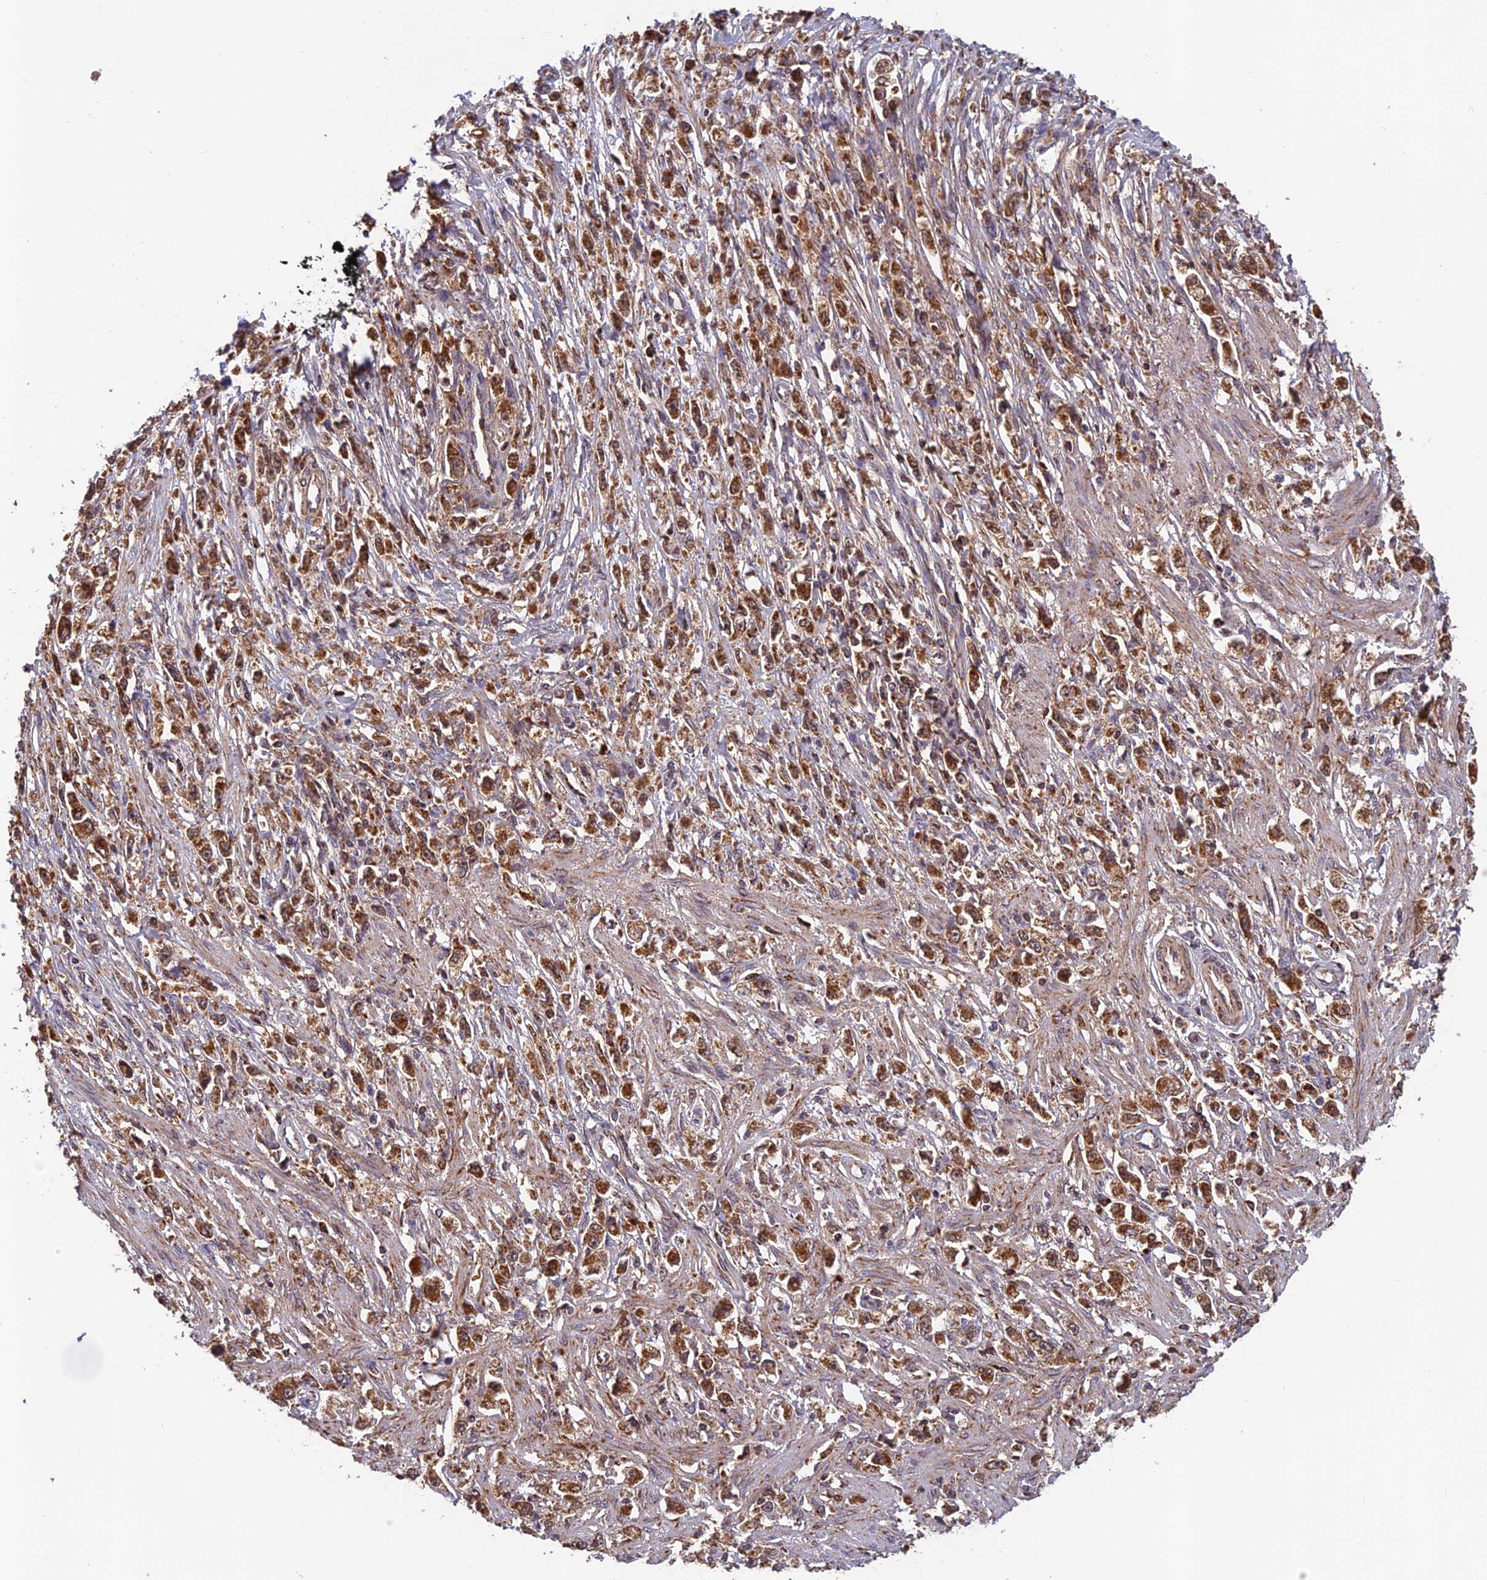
{"staining": {"intensity": "moderate", "quantity": ">75%", "location": "cytoplasmic/membranous"}, "tissue": "stomach cancer", "cell_type": "Tumor cells", "image_type": "cancer", "snomed": [{"axis": "morphology", "description": "Adenocarcinoma, NOS"}, {"axis": "topography", "description": "Stomach"}], "caption": "Stomach cancer (adenocarcinoma) stained with a protein marker exhibits moderate staining in tumor cells.", "gene": "CCDC15", "patient": {"sex": "female", "age": 59}}